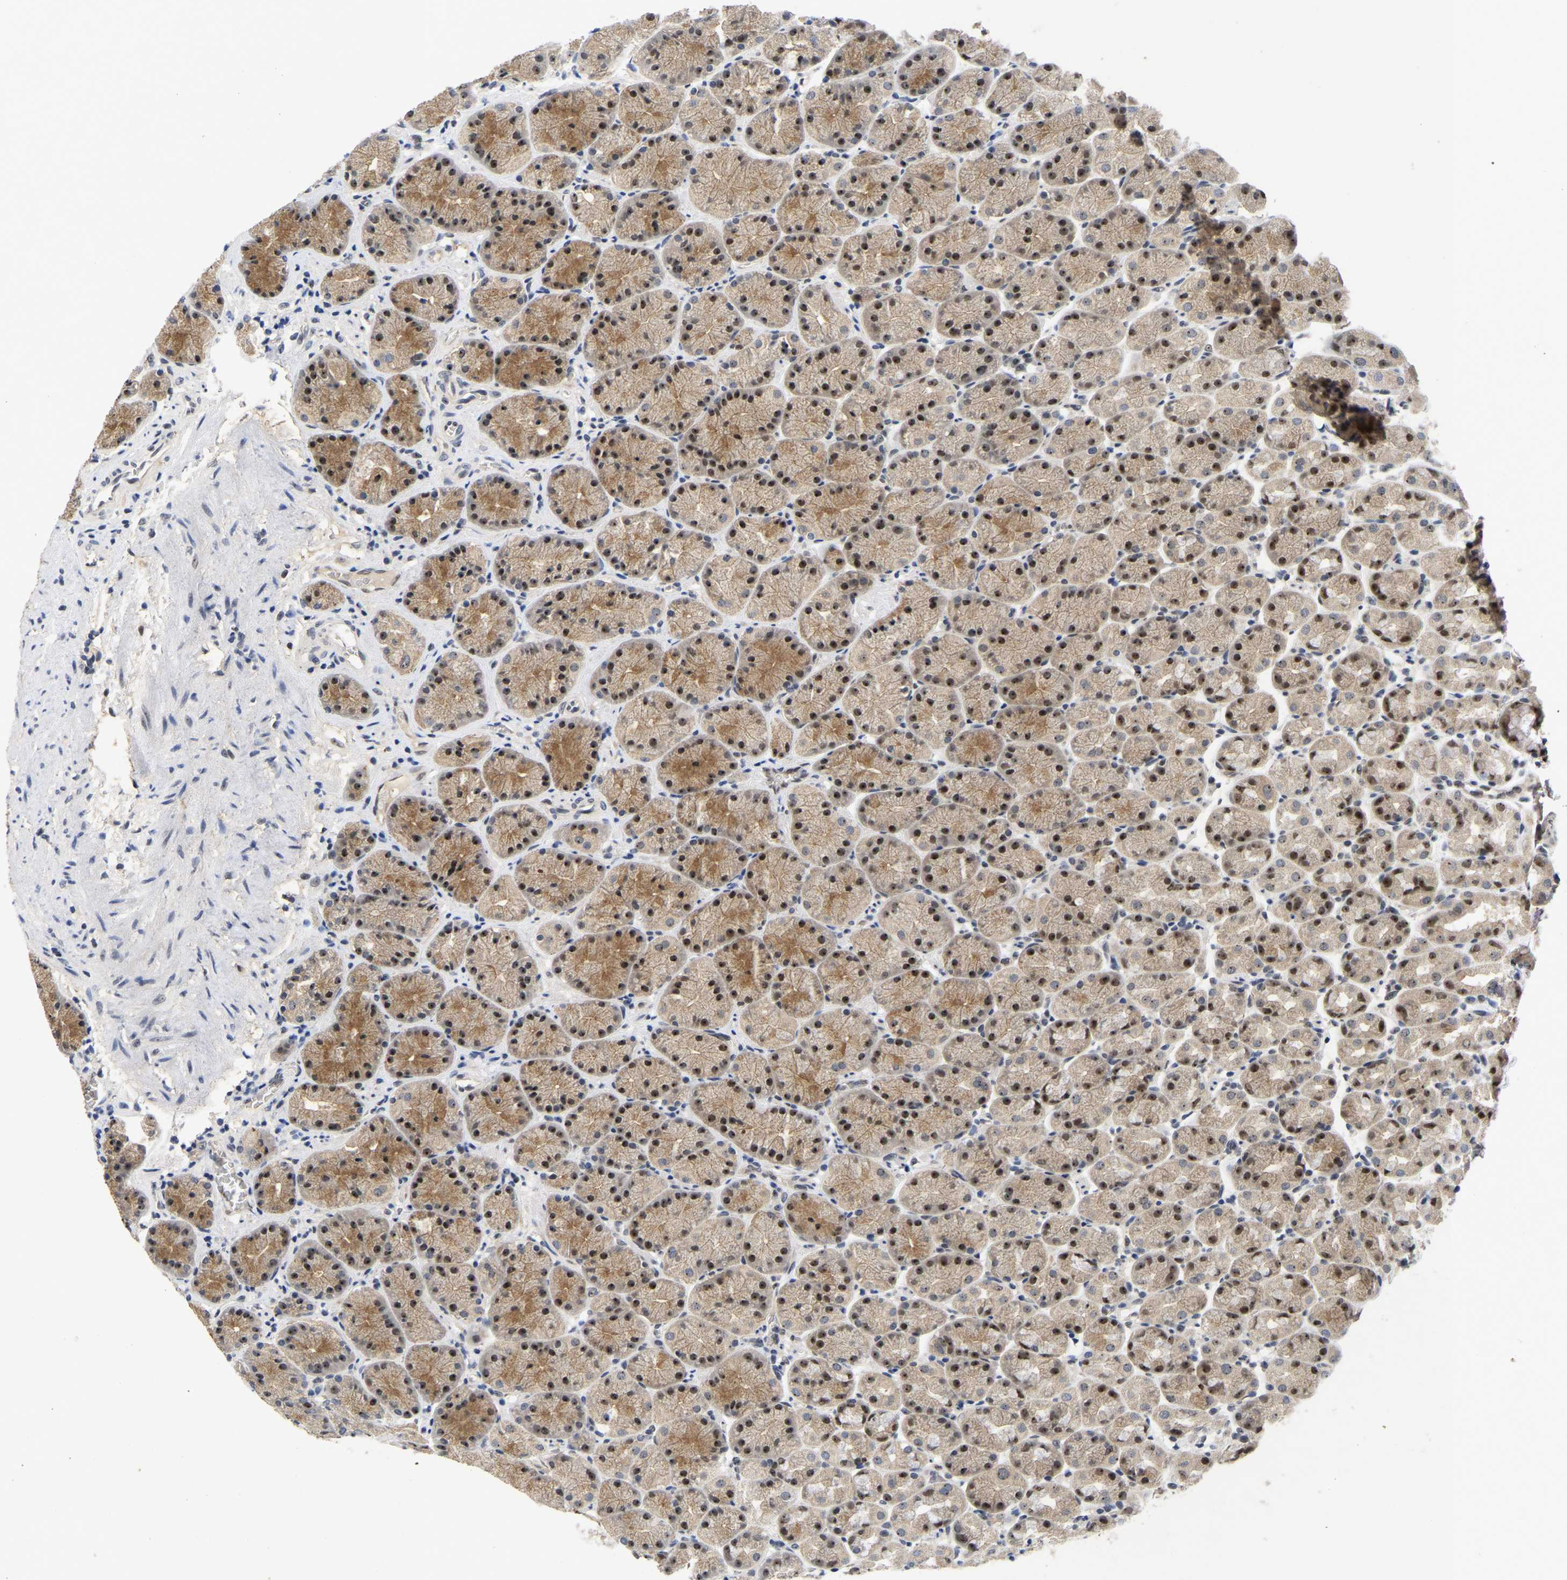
{"staining": {"intensity": "moderate", "quantity": "25%-75%", "location": "cytoplasmic/membranous,nuclear"}, "tissue": "stomach", "cell_type": "Glandular cells", "image_type": "normal", "snomed": [{"axis": "morphology", "description": "Normal tissue, NOS"}, {"axis": "topography", "description": "Stomach"}], "caption": "Stomach stained with DAB immunohistochemistry (IHC) reveals medium levels of moderate cytoplasmic/membranous,nuclear expression in about 25%-75% of glandular cells. (DAB (3,3'-diaminobenzidine) = brown stain, brightfield microscopy at high magnification).", "gene": "NLE1", "patient": {"sex": "male", "age": 42}}